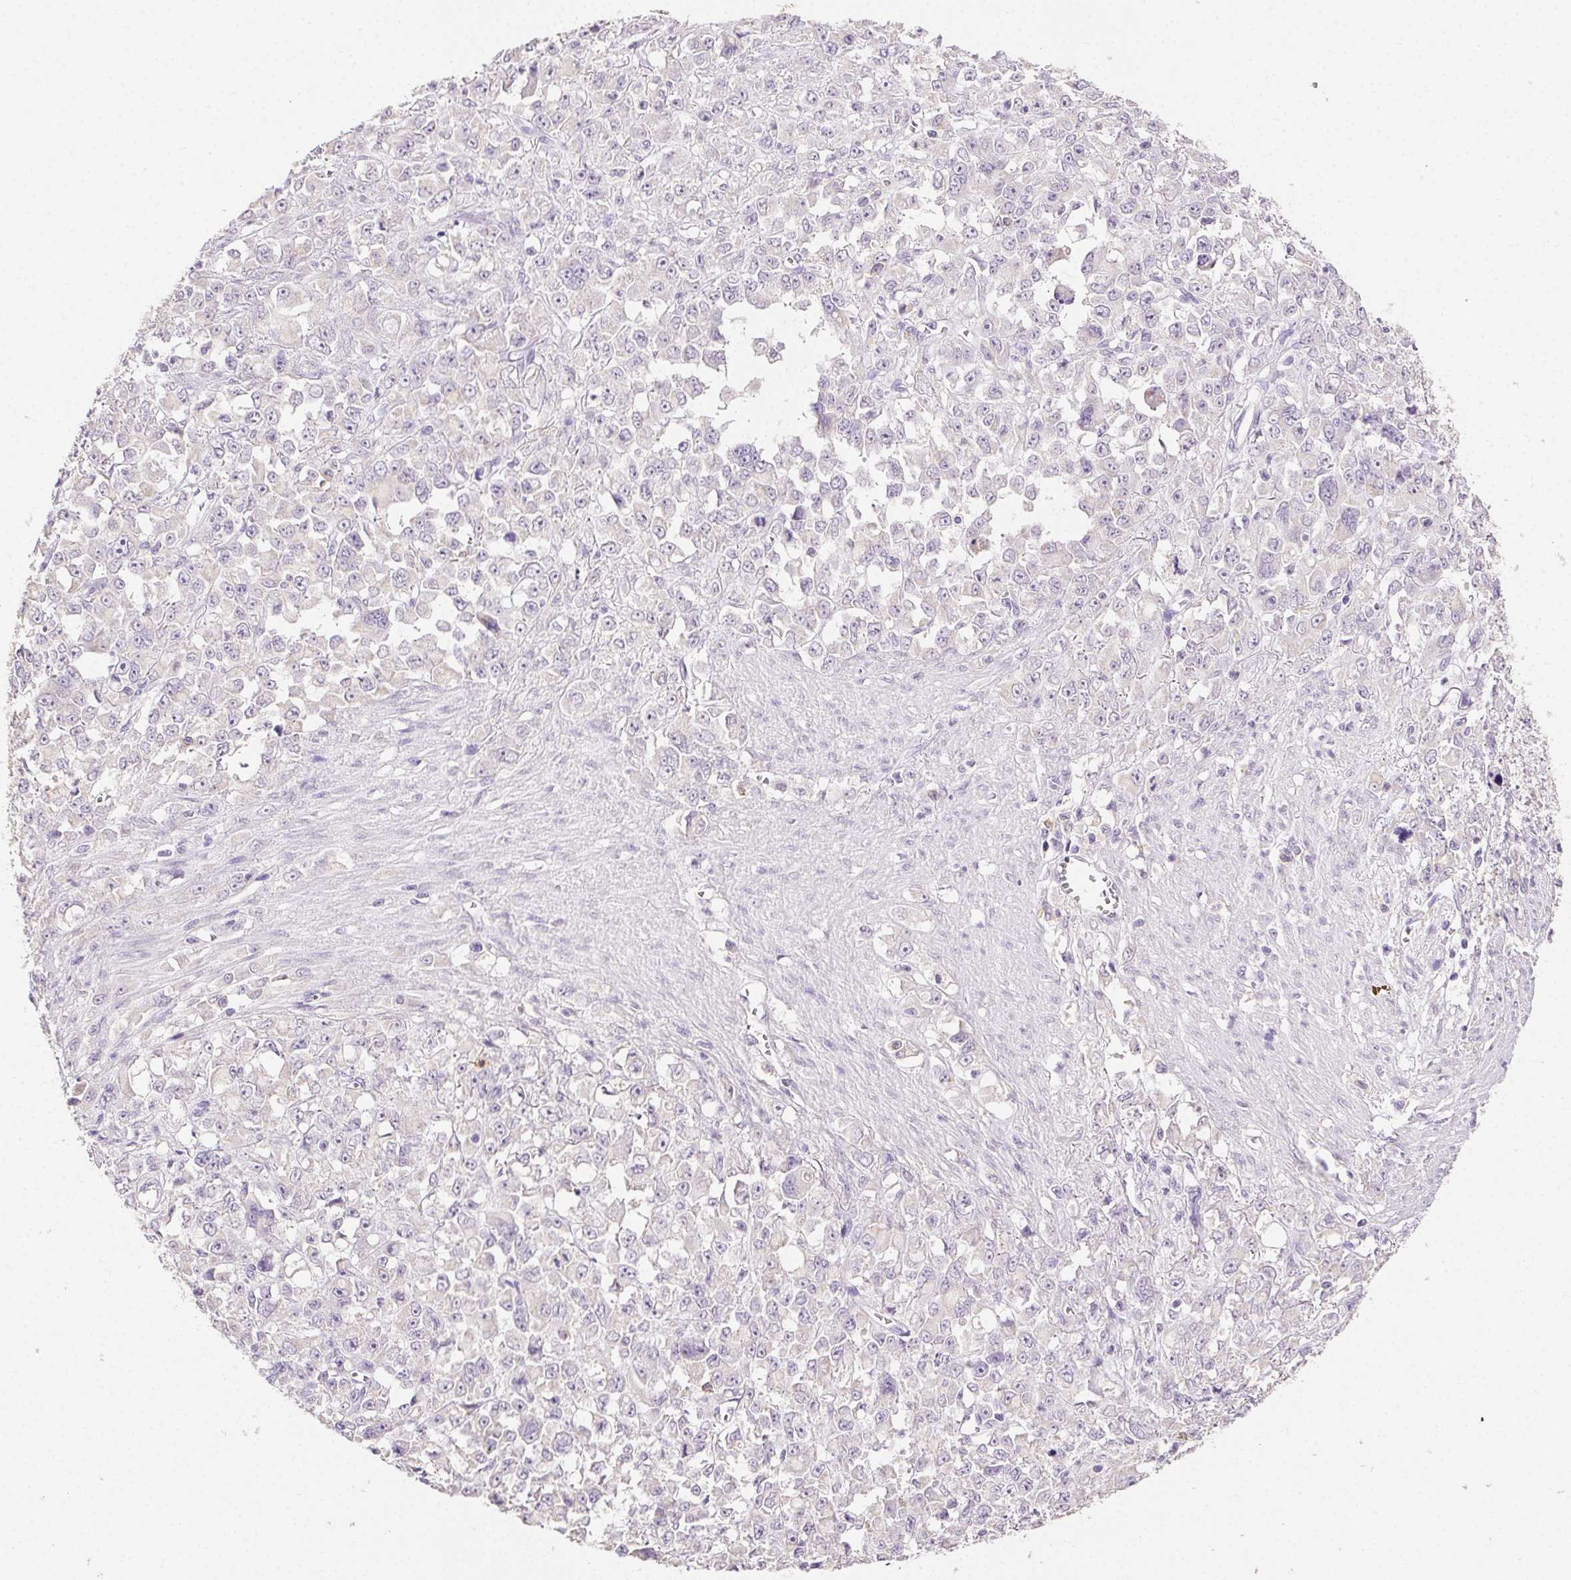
{"staining": {"intensity": "negative", "quantity": "none", "location": "none"}, "tissue": "stomach cancer", "cell_type": "Tumor cells", "image_type": "cancer", "snomed": [{"axis": "morphology", "description": "Adenocarcinoma, NOS"}, {"axis": "topography", "description": "Stomach"}], "caption": "This histopathology image is of adenocarcinoma (stomach) stained with IHC to label a protein in brown with the nuclei are counter-stained blue. There is no staining in tumor cells. (Immunohistochemistry (ihc), brightfield microscopy, high magnification).", "gene": "AKAP5", "patient": {"sex": "female", "age": 76}}